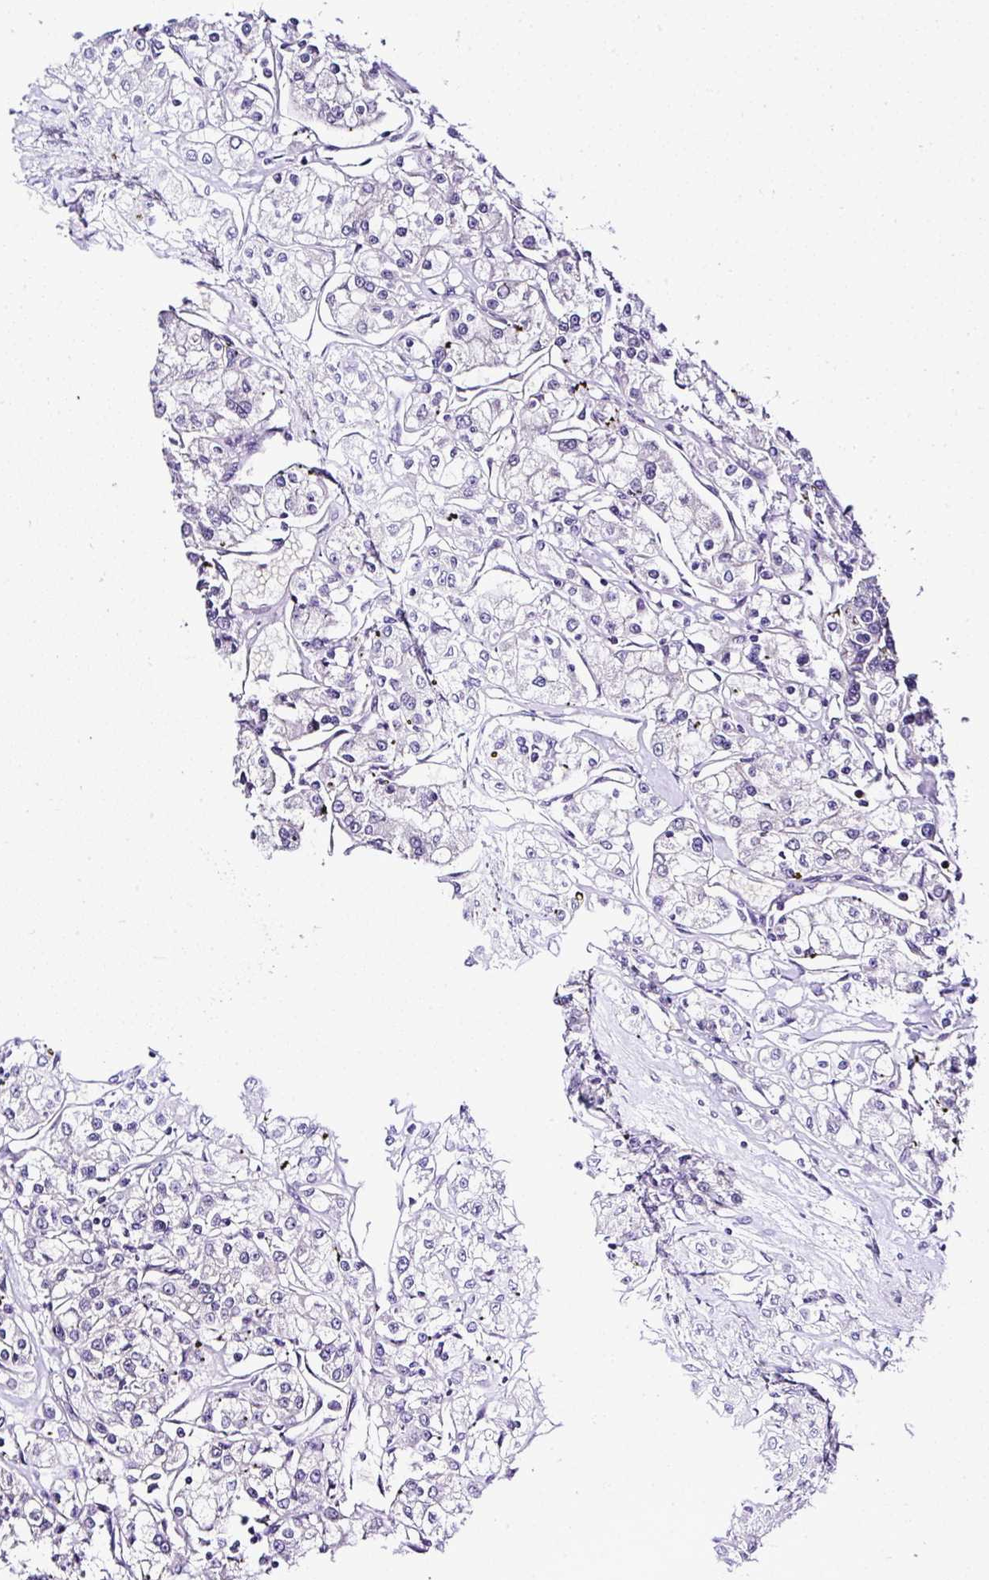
{"staining": {"intensity": "negative", "quantity": "none", "location": "none"}, "tissue": "renal cancer", "cell_type": "Tumor cells", "image_type": "cancer", "snomed": [{"axis": "morphology", "description": "Adenocarcinoma, NOS"}, {"axis": "topography", "description": "Kidney"}], "caption": "A photomicrograph of human adenocarcinoma (renal) is negative for staining in tumor cells. Brightfield microscopy of immunohistochemistry stained with DAB (brown) and hematoxylin (blue), captured at high magnification.", "gene": "DEPDC5", "patient": {"sex": "female", "age": 59}}